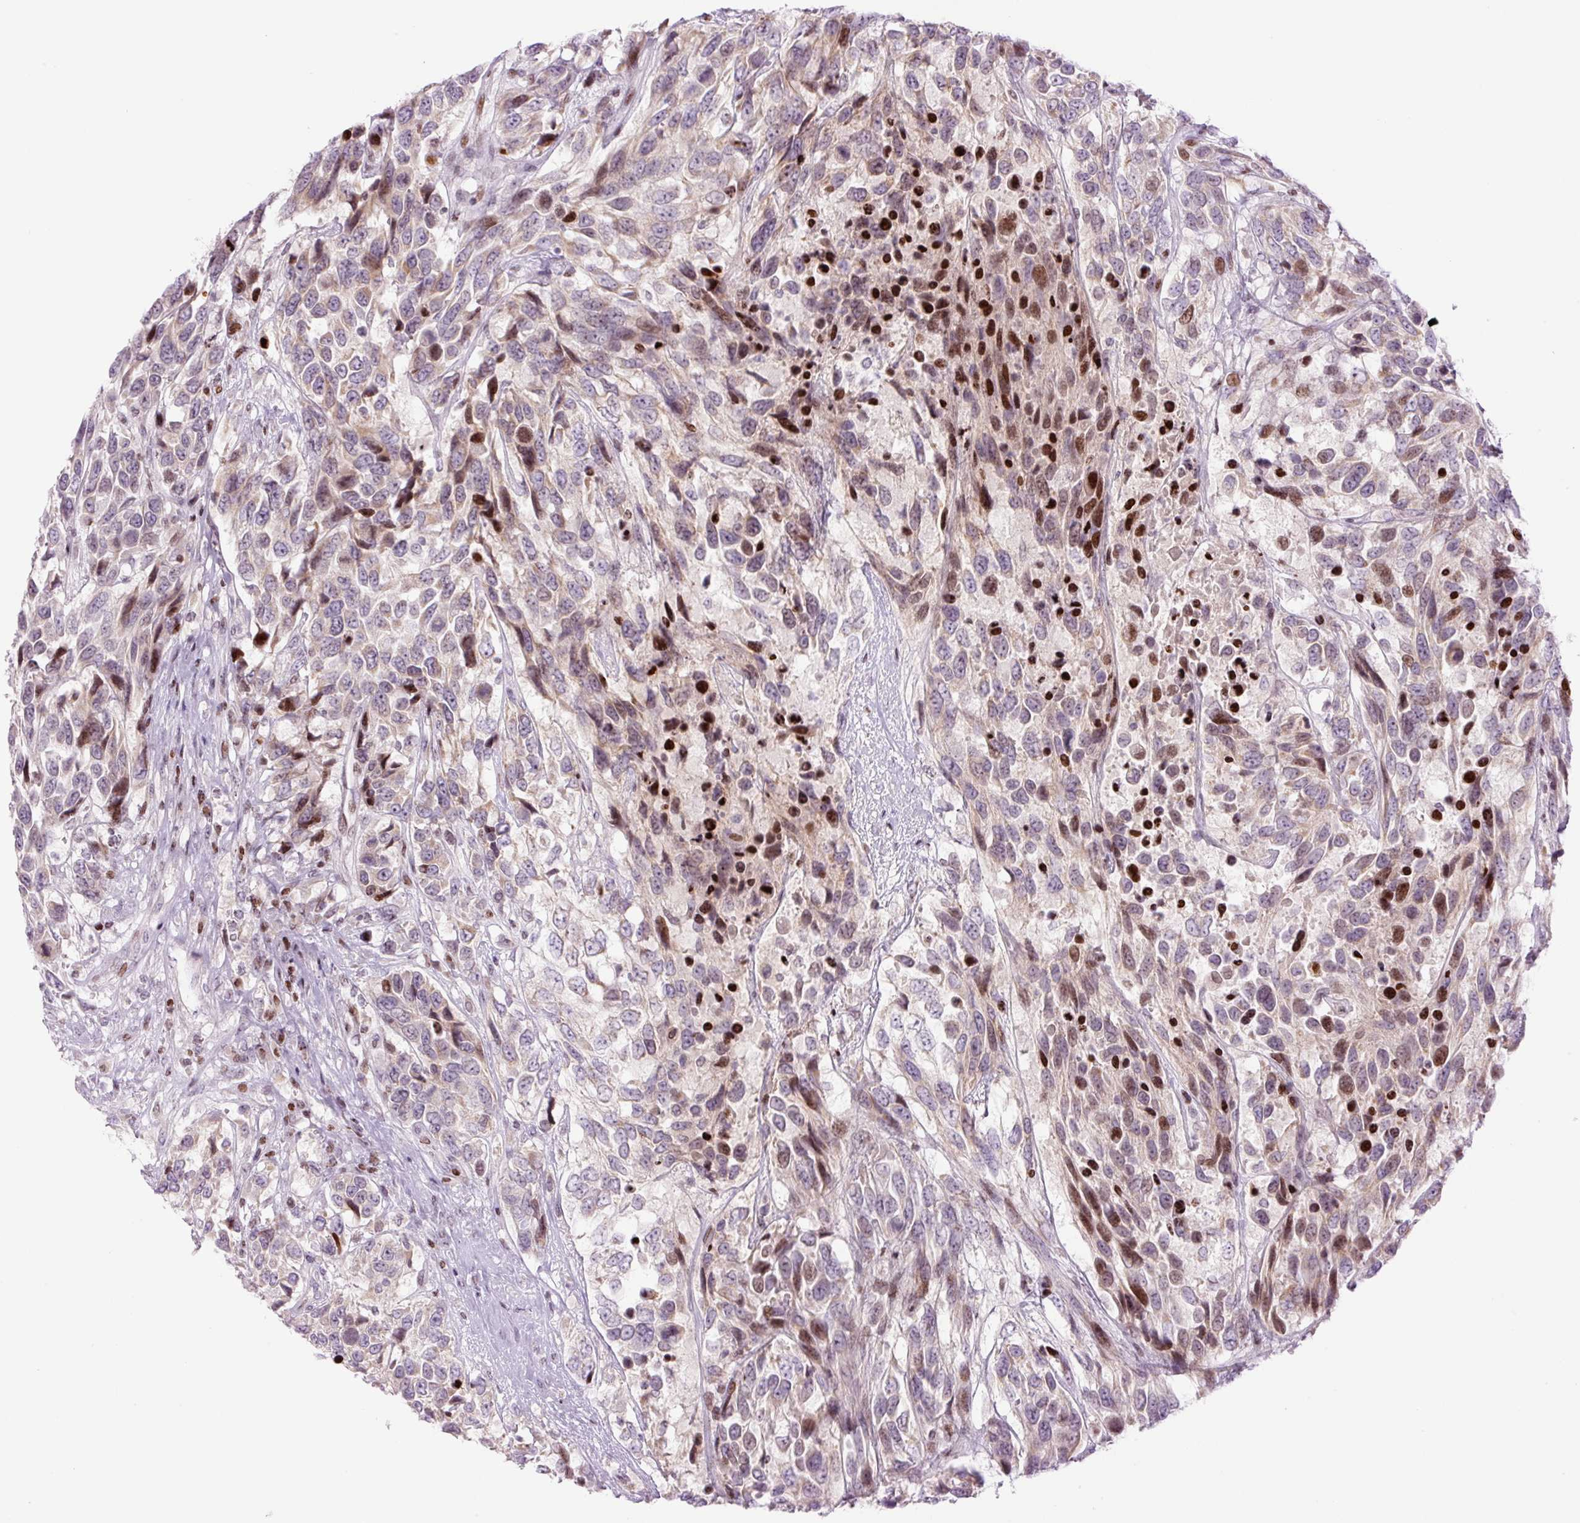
{"staining": {"intensity": "moderate", "quantity": "25%-75%", "location": "nuclear"}, "tissue": "urothelial cancer", "cell_type": "Tumor cells", "image_type": "cancer", "snomed": [{"axis": "morphology", "description": "Urothelial carcinoma, High grade"}, {"axis": "topography", "description": "Urinary bladder"}], "caption": "Protein expression analysis of human urothelial carcinoma (high-grade) reveals moderate nuclear positivity in approximately 25%-75% of tumor cells. The staining was performed using DAB, with brown indicating positive protein expression. Nuclei are stained blue with hematoxylin.", "gene": "TMEM177", "patient": {"sex": "female", "age": 70}}